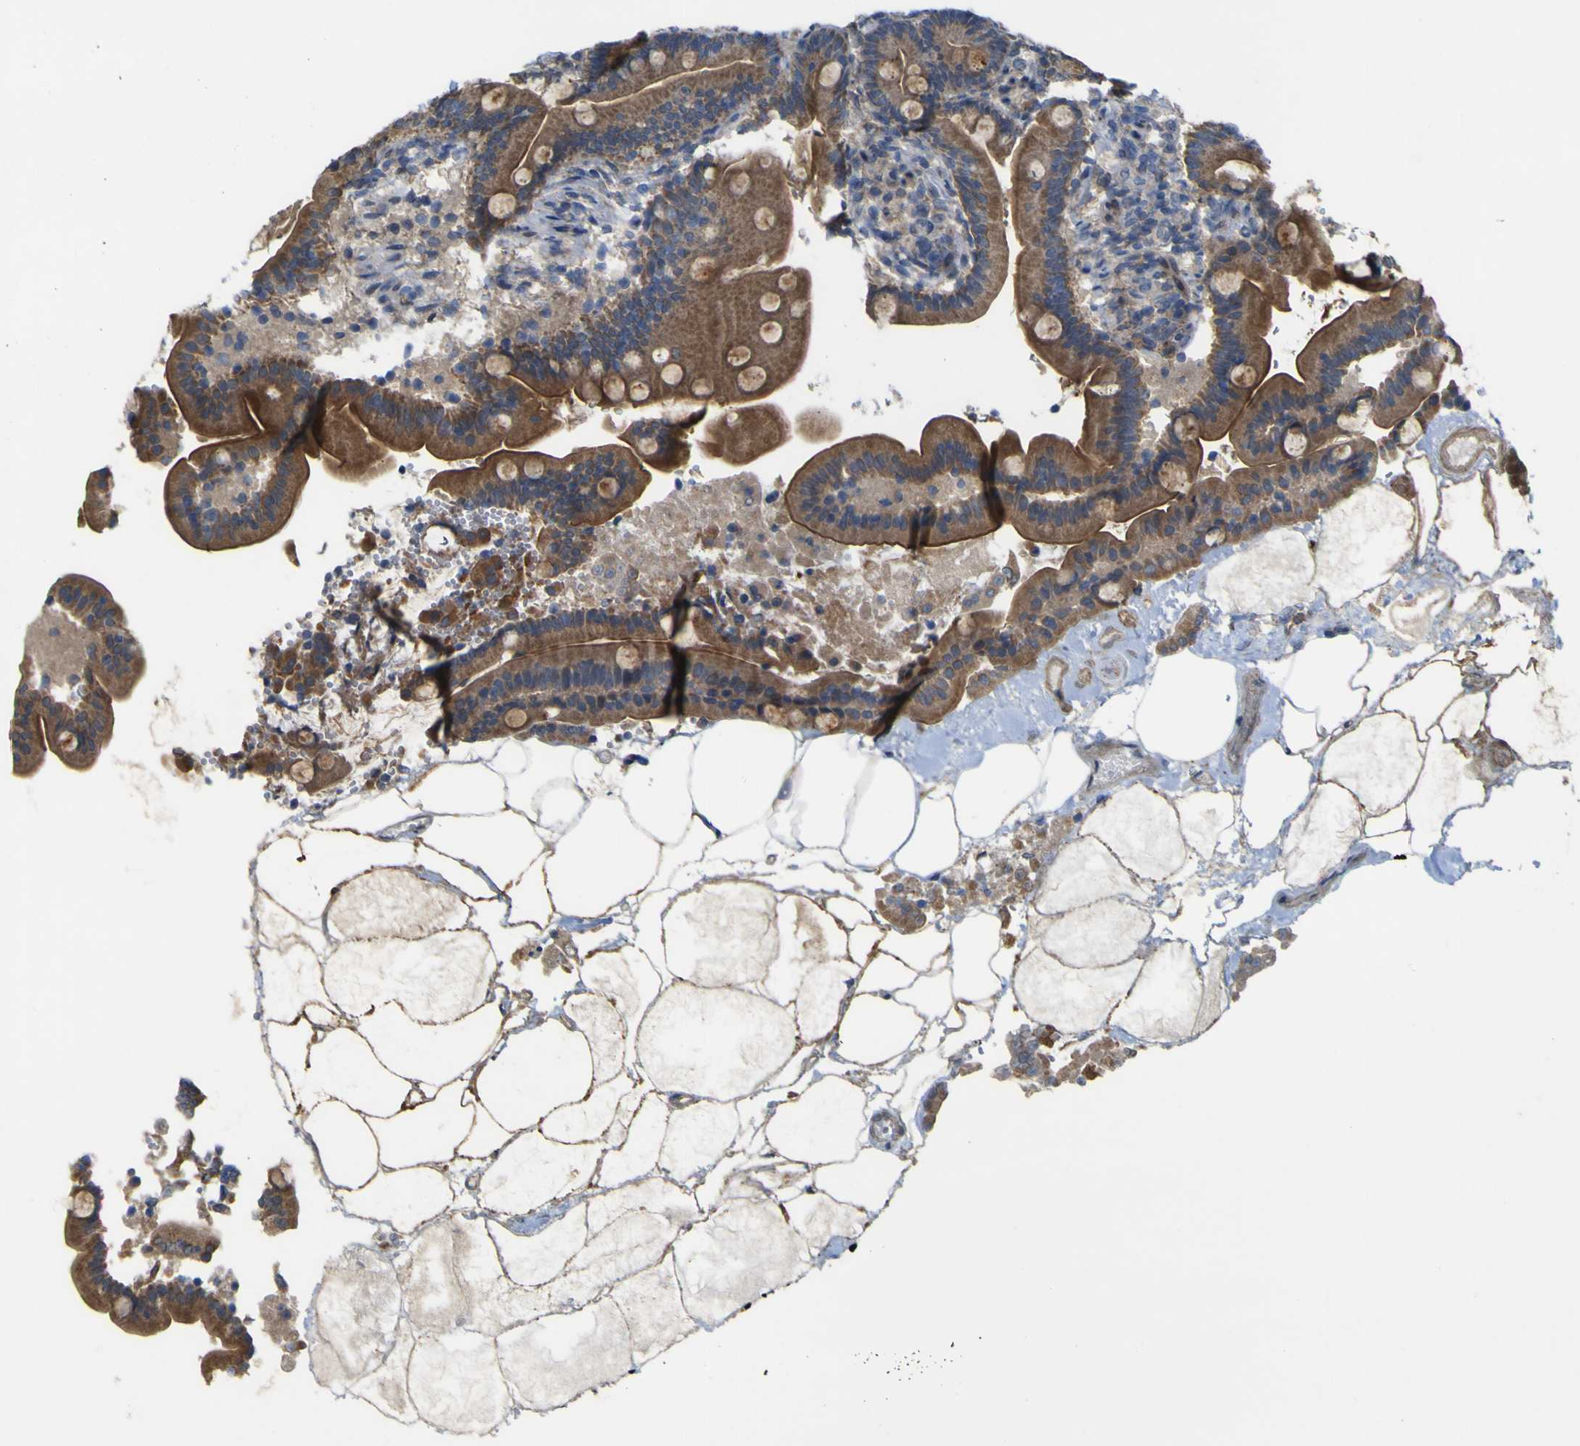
{"staining": {"intensity": "moderate", "quantity": ">75%", "location": "cytoplasmic/membranous"}, "tissue": "duodenum", "cell_type": "Glandular cells", "image_type": "normal", "snomed": [{"axis": "morphology", "description": "Normal tissue, NOS"}, {"axis": "topography", "description": "Duodenum"}], "caption": "A photomicrograph showing moderate cytoplasmic/membranous positivity in approximately >75% of glandular cells in normal duodenum, as visualized by brown immunohistochemical staining.", "gene": "IRAK2", "patient": {"sex": "male", "age": 54}}